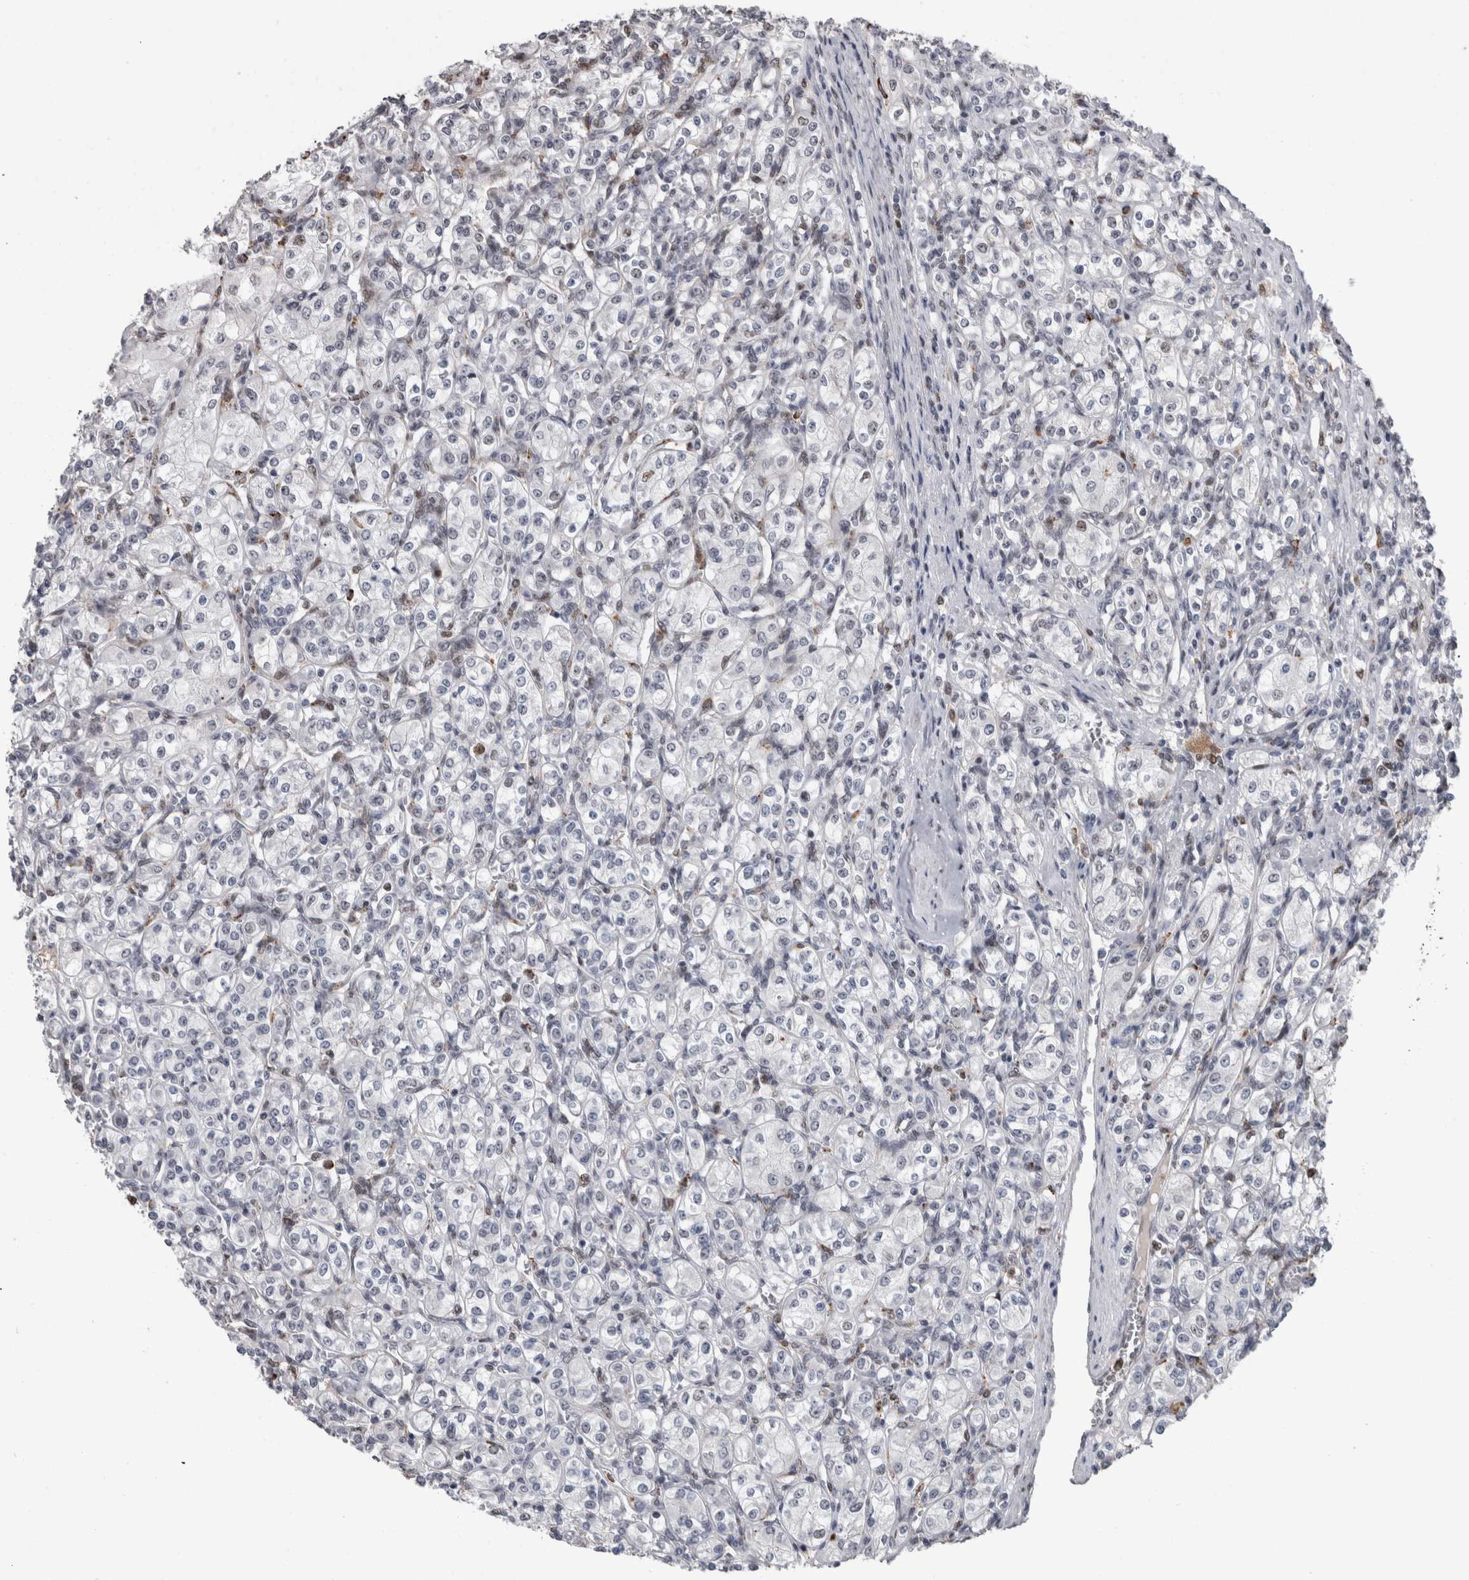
{"staining": {"intensity": "negative", "quantity": "none", "location": "none"}, "tissue": "renal cancer", "cell_type": "Tumor cells", "image_type": "cancer", "snomed": [{"axis": "morphology", "description": "Adenocarcinoma, NOS"}, {"axis": "topography", "description": "Kidney"}], "caption": "Immunohistochemistry (IHC) photomicrograph of renal cancer (adenocarcinoma) stained for a protein (brown), which exhibits no positivity in tumor cells.", "gene": "POLD2", "patient": {"sex": "male", "age": 77}}